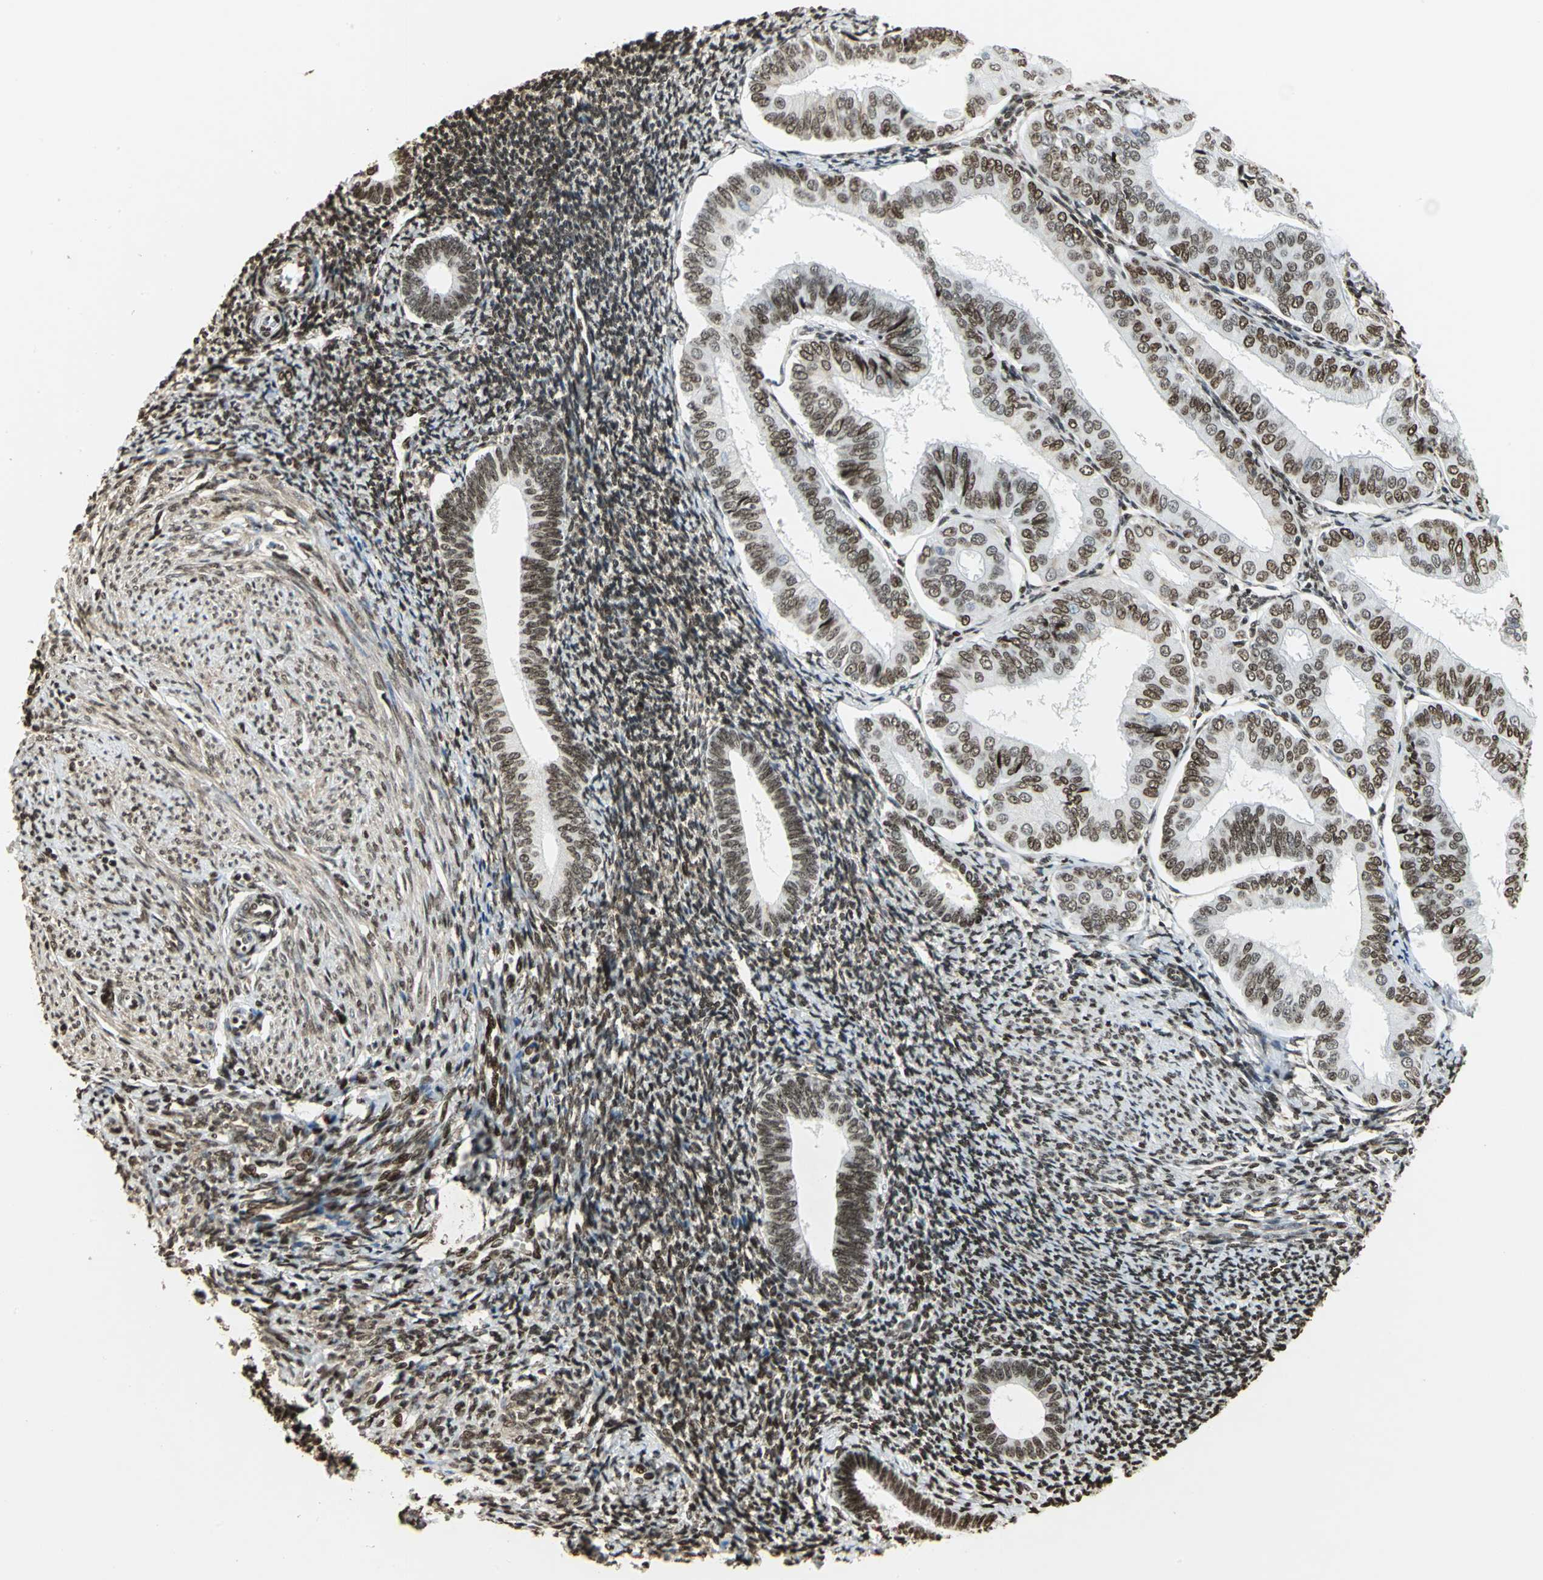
{"staining": {"intensity": "strong", "quantity": ">75%", "location": "nuclear"}, "tissue": "endometrium", "cell_type": "Cells in endometrial stroma", "image_type": "normal", "snomed": [{"axis": "morphology", "description": "Normal tissue, NOS"}, {"axis": "topography", "description": "Endometrium"}], "caption": "A photomicrograph of endometrium stained for a protein displays strong nuclear brown staining in cells in endometrial stroma. Using DAB (3,3'-diaminobenzidine) (brown) and hematoxylin (blue) stains, captured at high magnification using brightfield microscopy.", "gene": "HMGB1", "patient": {"sex": "female", "age": 57}}